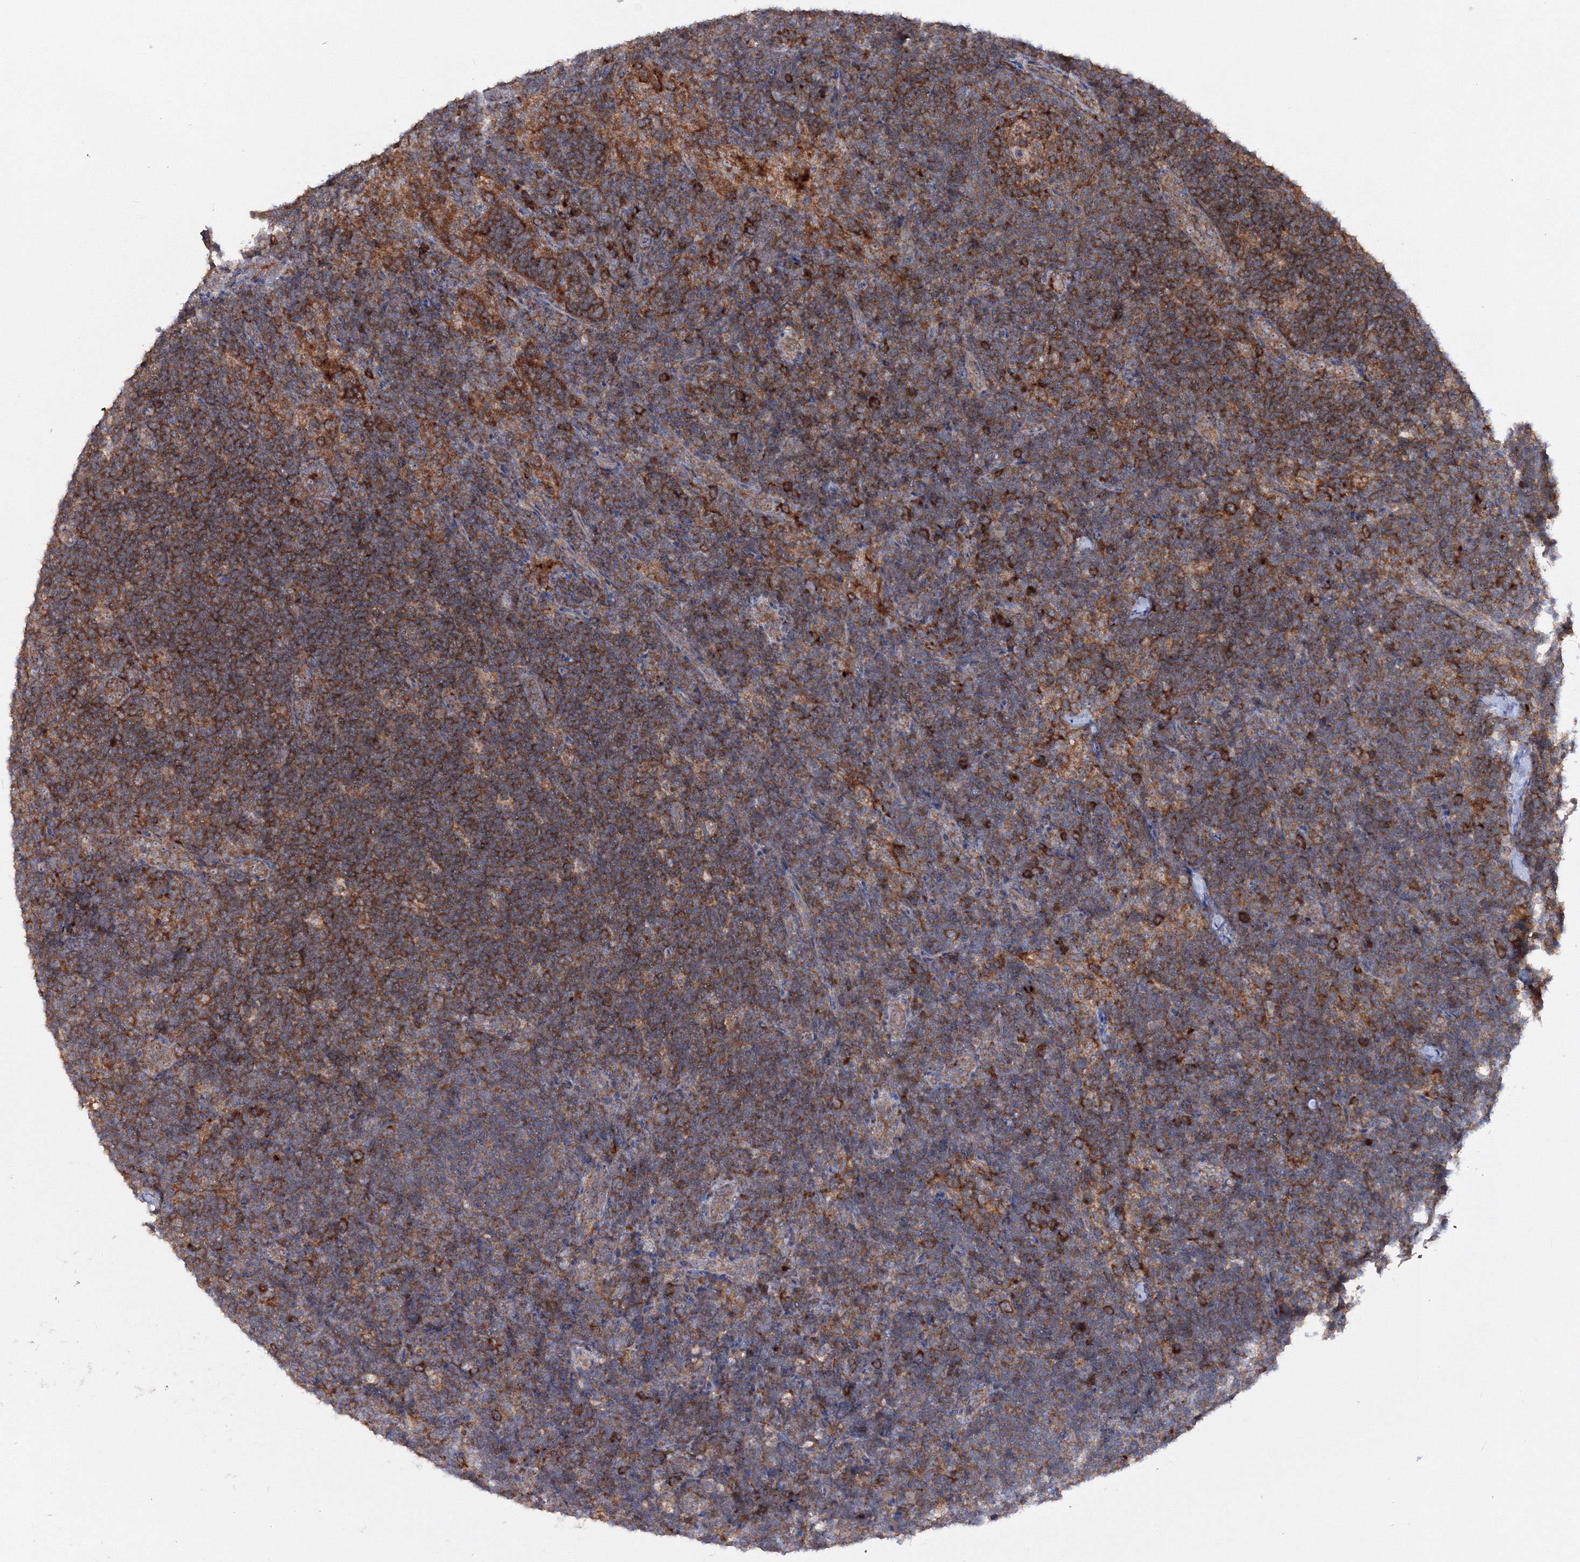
{"staining": {"intensity": "strong", "quantity": ">75%", "location": "cytoplasmic/membranous"}, "tissue": "lymph node", "cell_type": "Germinal center cells", "image_type": "normal", "snomed": [{"axis": "morphology", "description": "Normal tissue, NOS"}, {"axis": "topography", "description": "Lymph node"}], "caption": "Immunohistochemistry histopathology image of unremarkable lymph node: human lymph node stained using immunohistochemistry displays high levels of strong protein expression localized specifically in the cytoplasmic/membranous of germinal center cells, appearing as a cytoplasmic/membranous brown color.", "gene": "PEX13", "patient": {"sex": "female", "age": 22}}